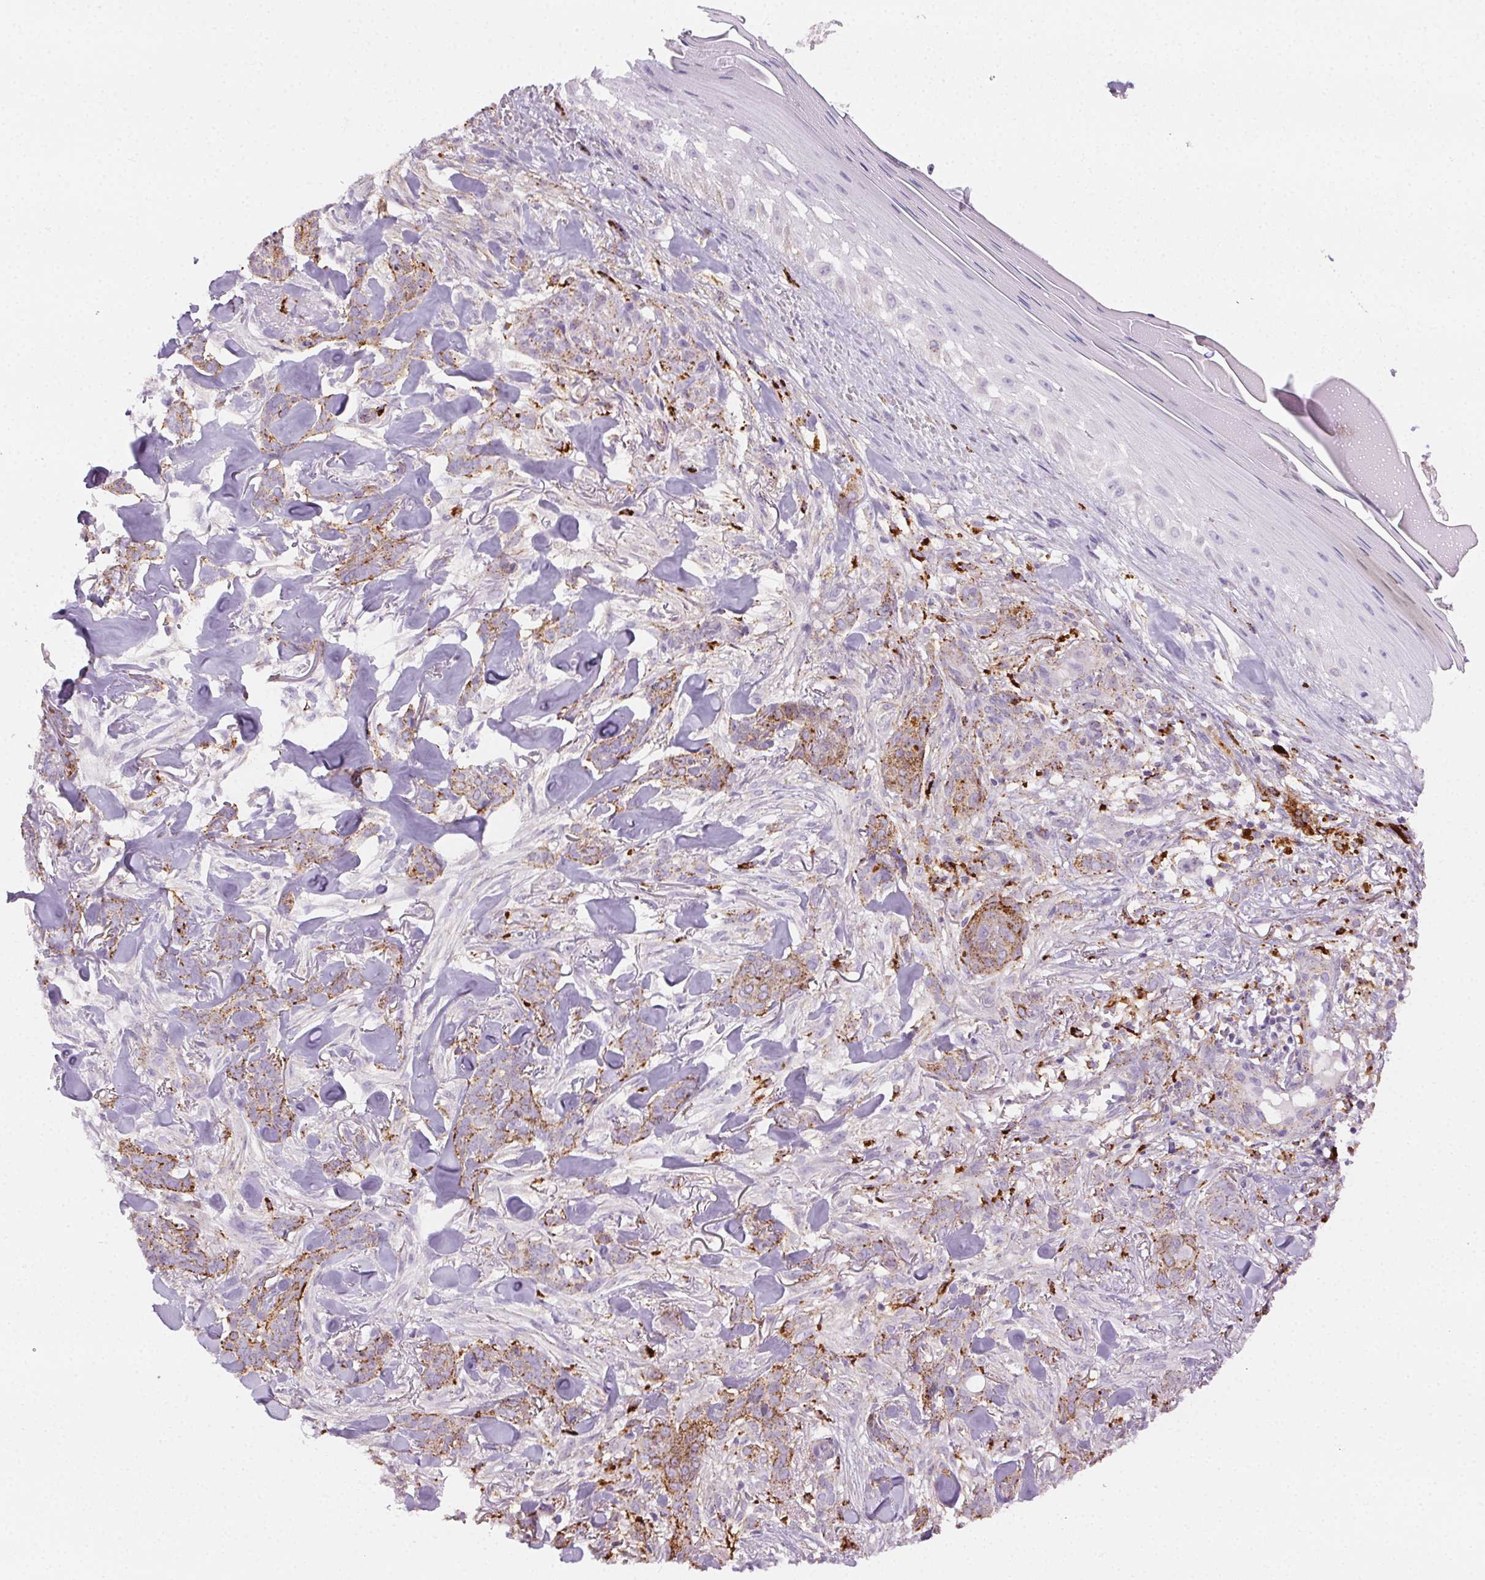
{"staining": {"intensity": "moderate", "quantity": "25%-75%", "location": "cytoplasmic/membranous"}, "tissue": "skin cancer", "cell_type": "Tumor cells", "image_type": "cancer", "snomed": [{"axis": "morphology", "description": "Basal cell carcinoma"}, {"axis": "topography", "description": "Skin"}], "caption": "DAB immunohistochemical staining of basal cell carcinoma (skin) reveals moderate cytoplasmic/membranous protein positivity in about 25%-75% of tumor cells.", "gene": "SCPEP1", "patient": {"sex": "female", "age": 61}}